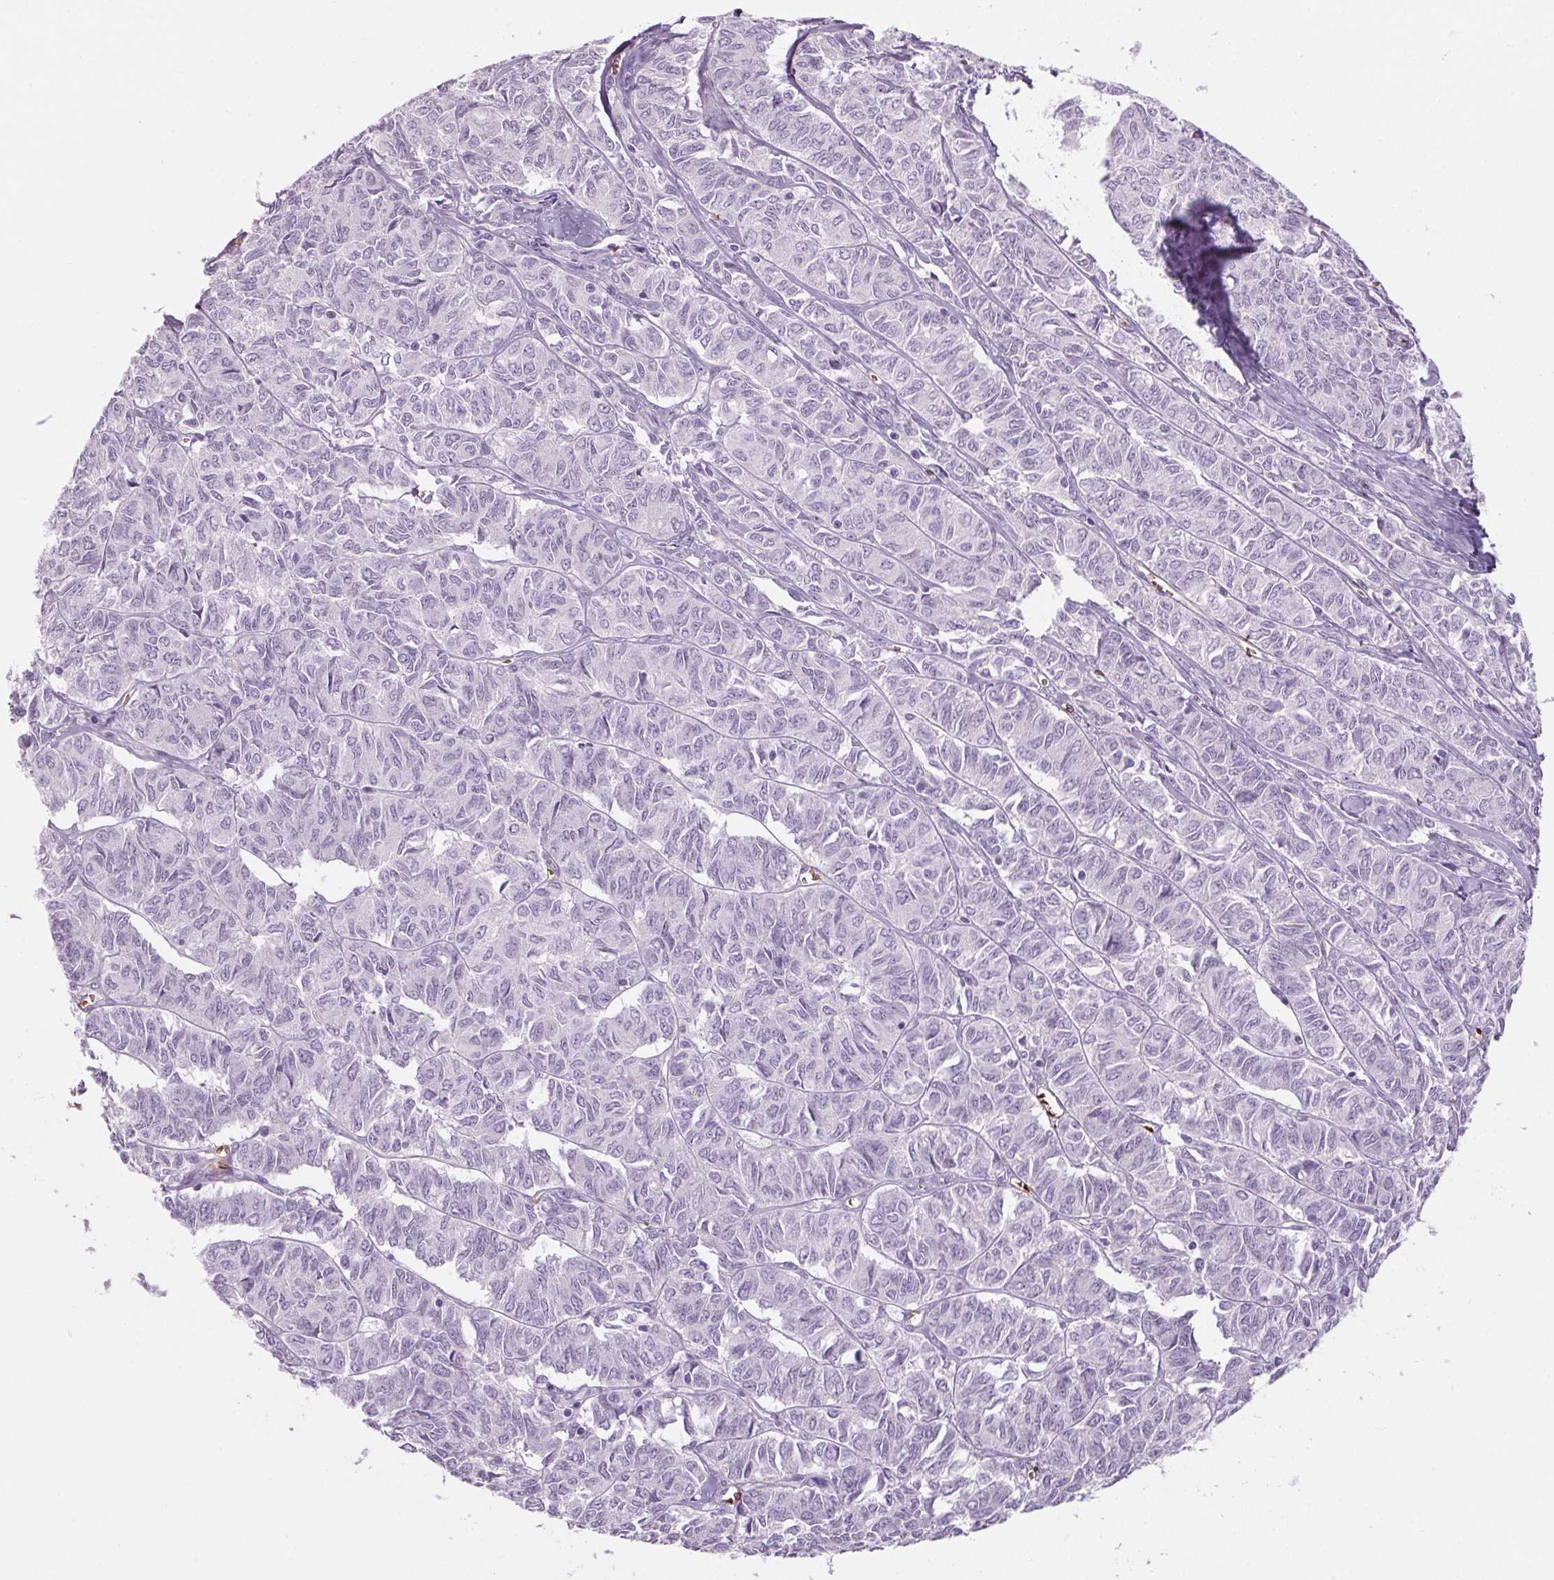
{"staining": {"intensity": "negative", "quantity": "none", "location": "none"}, "tissue": "ovarian cancer", "cell_type": "Tumor cells", "image_type": "cancer", "snomed": [{"axis": "morphology", "description": "Carcinoma, endometroid"}, {"axis": "topography", "description": "Ovary"}], "caption": "Immunohistochemical staining of human ovarian cancer reveals no significant staining in tumor cells. (Stains: DAB (3,3'-diaminobenzidine) IHC with hematoxylin counter stain, Microscopy: brightfield microscopy at high magnification).", "gene": "HBQ1", "patient": {"sex": "female", "age": 80}}